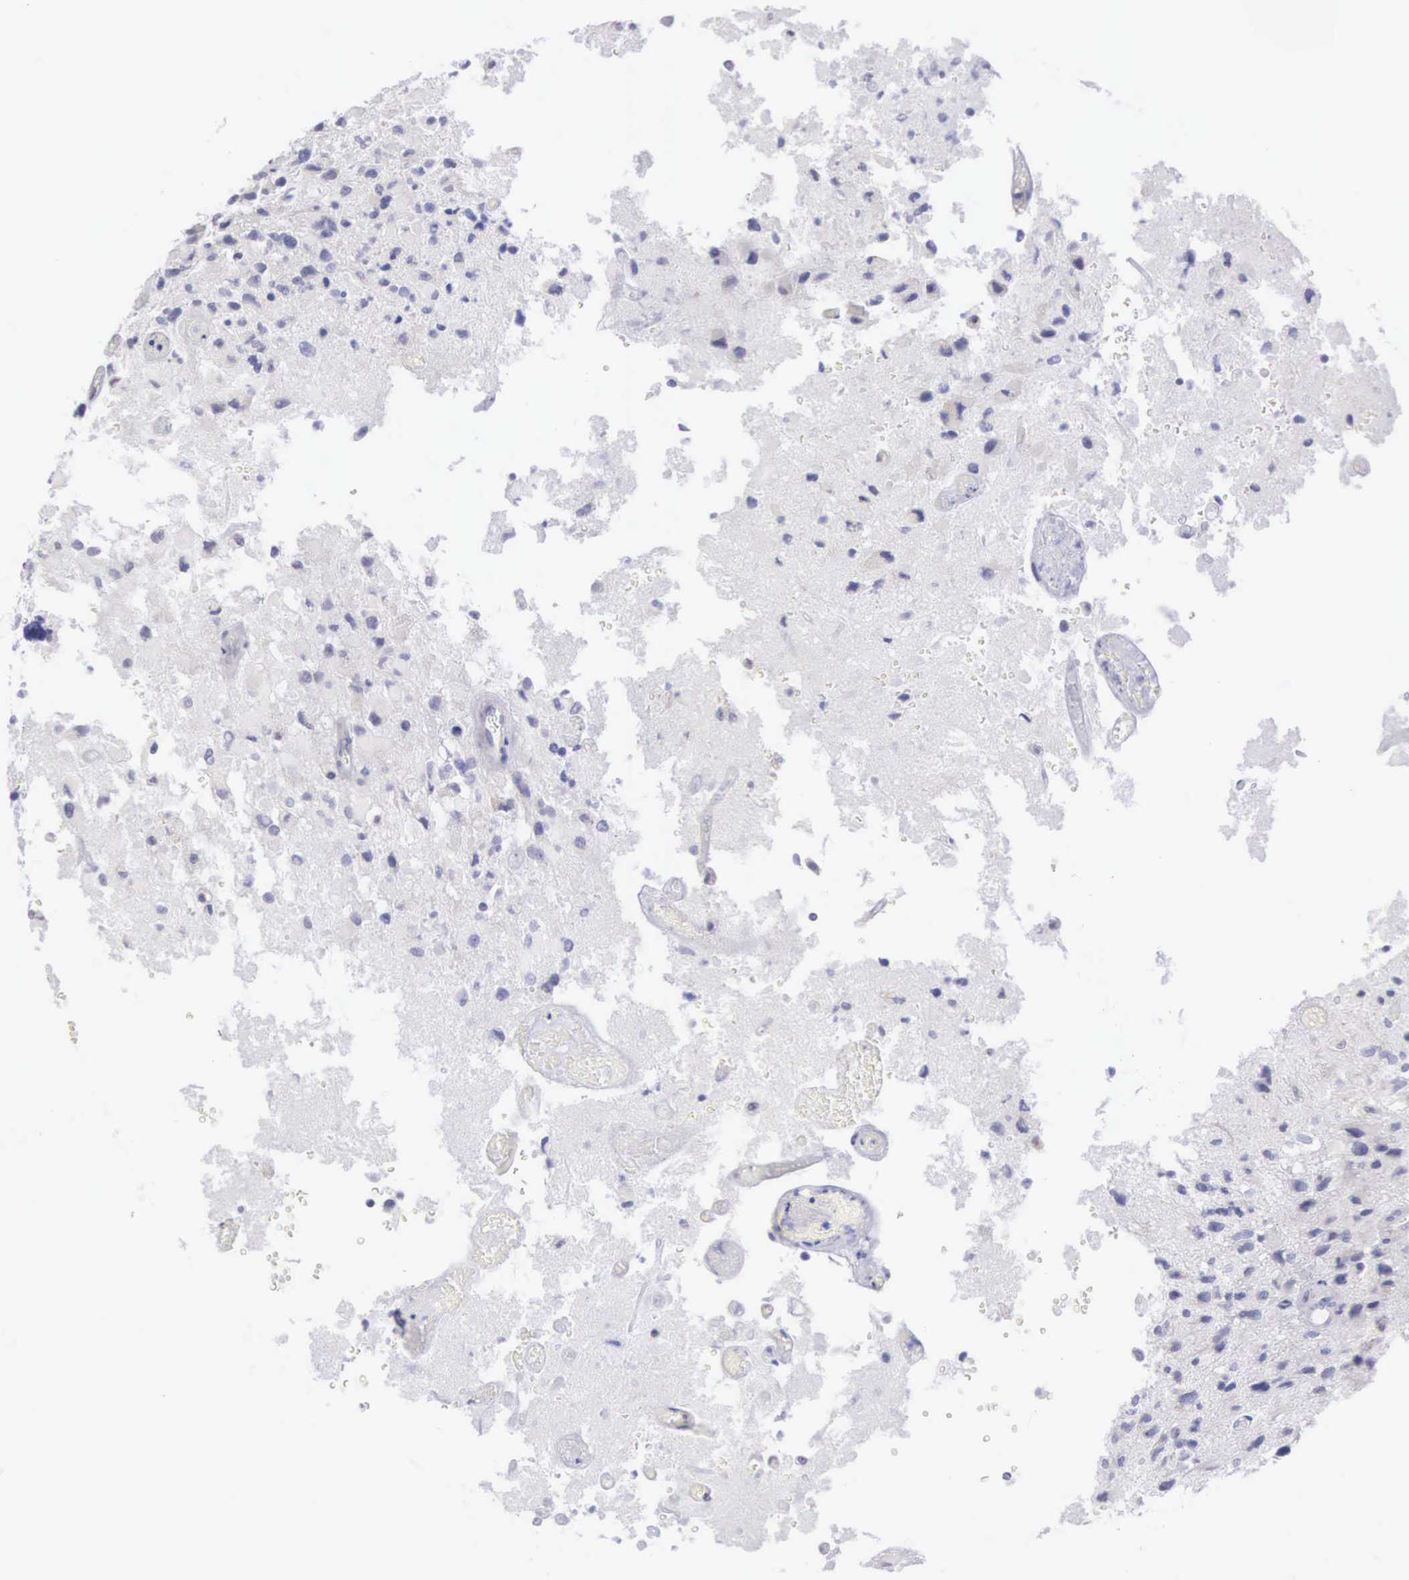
{"staining": {"intensity": "weak", "quantity": "<25%", "location": "cytoplasmic/membranous"}, "tissue": "glioma", "cell_type": "Tumor cells", "image_type": "cancer", "snomed": [{"axis": "morphology", "description": "Glioma, malignant, High grade"}, {"axis": "topography", "description": "Brain"}], "caption": "High magnification brightfield microscopy of glioma stained with DAB (brown) and counterstained with hematoxylin (blue): tumor cells show no significant expression.", "gene": "ARFGAP3", "patient": {"sex": "male", "age": 69}}